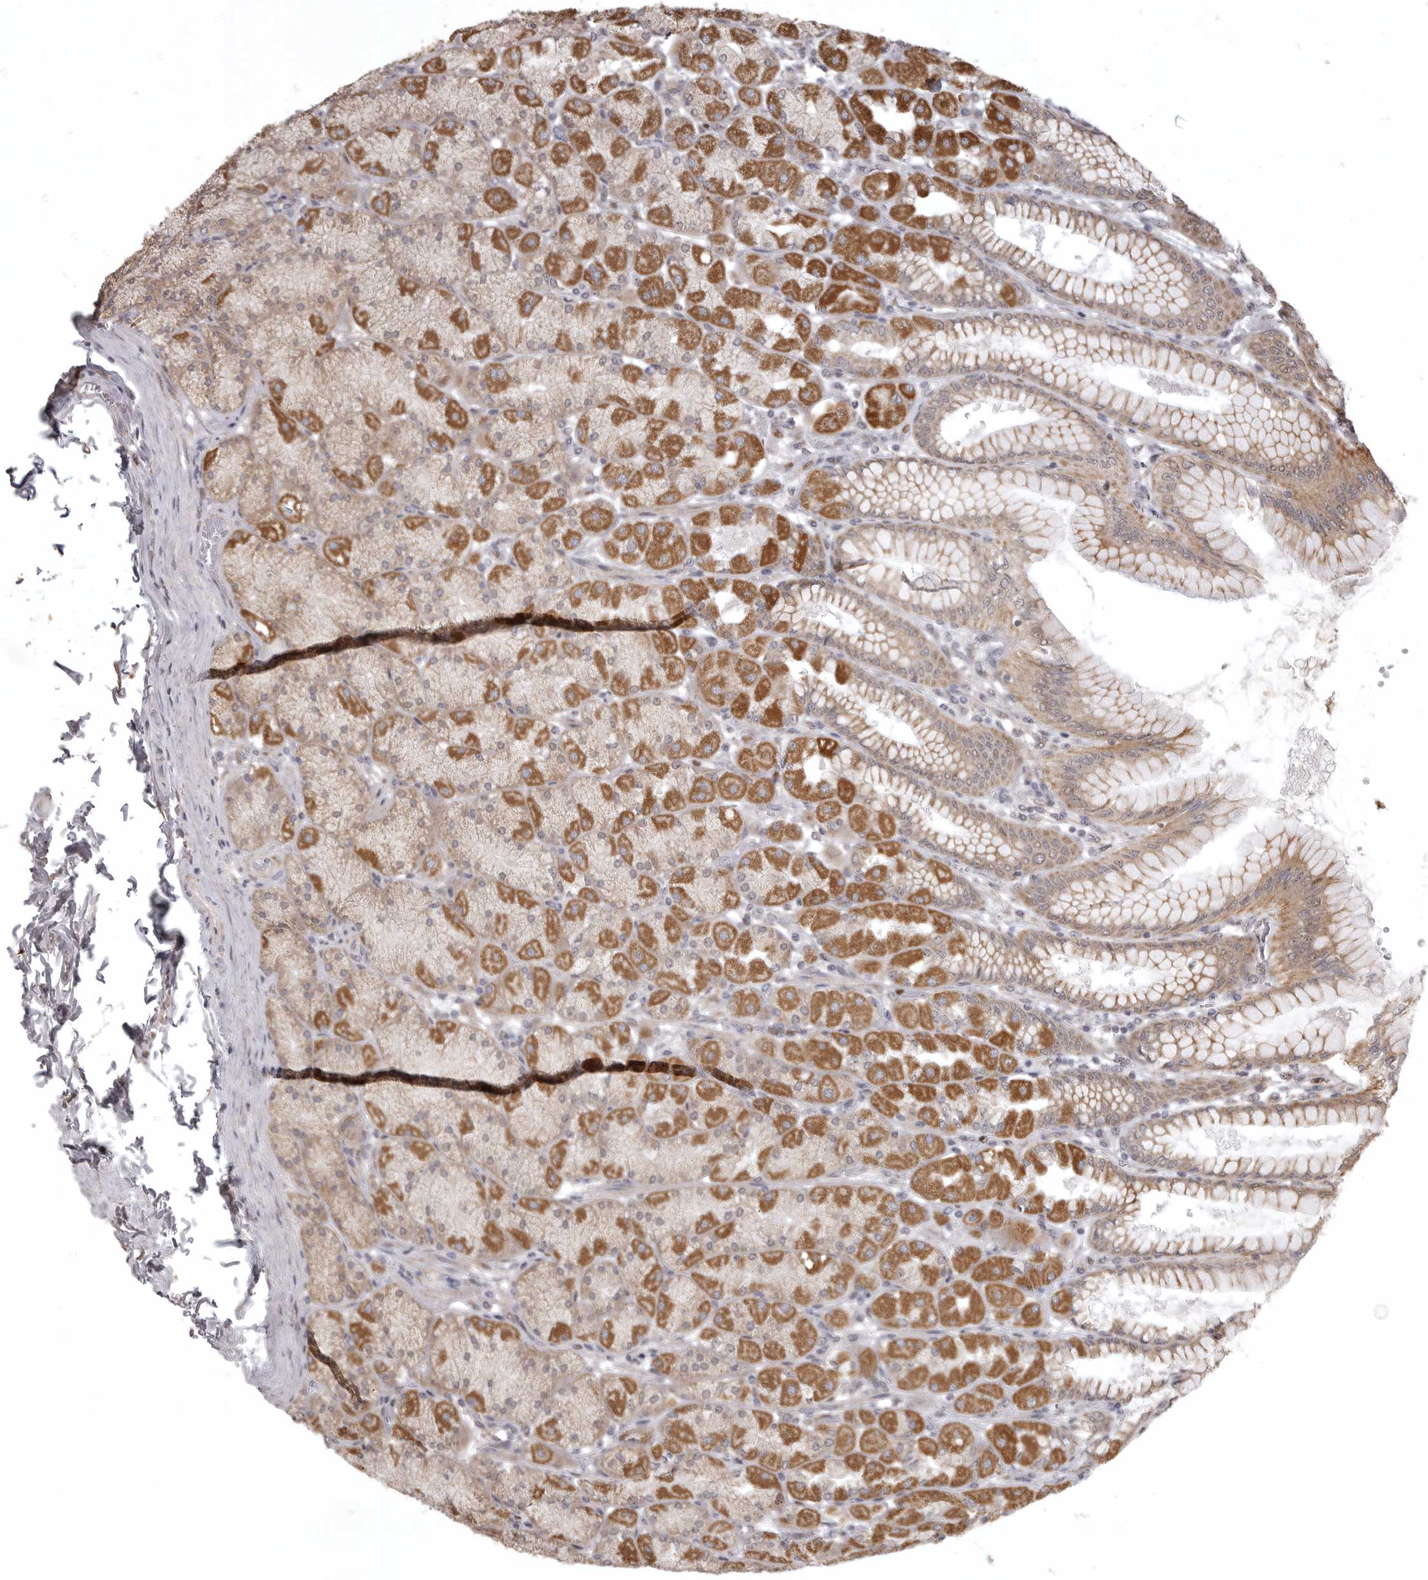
{"staining": {"intensity": "moderate", "quantity": "25%-75%", "location": "cytoplasmic/membranous"}, "tissue": "stomach", "cell_type": "Glandular cells", "image_type": "normal", "snomed": [{"axis": "morphology", "description": "Normal tissue, NOS"}, {"axis": "topography", "description": "Stomach, upper"}], "caption": "This histopathology image reveals immunohistochemistry (IHC) staining of benign stomach, with medium moderate cytoplasmic/membranous positivity in approximately 25%-75% of glandular cells.", "gene": "POLE2", "patient": {"sex": "female", "age": 56}}